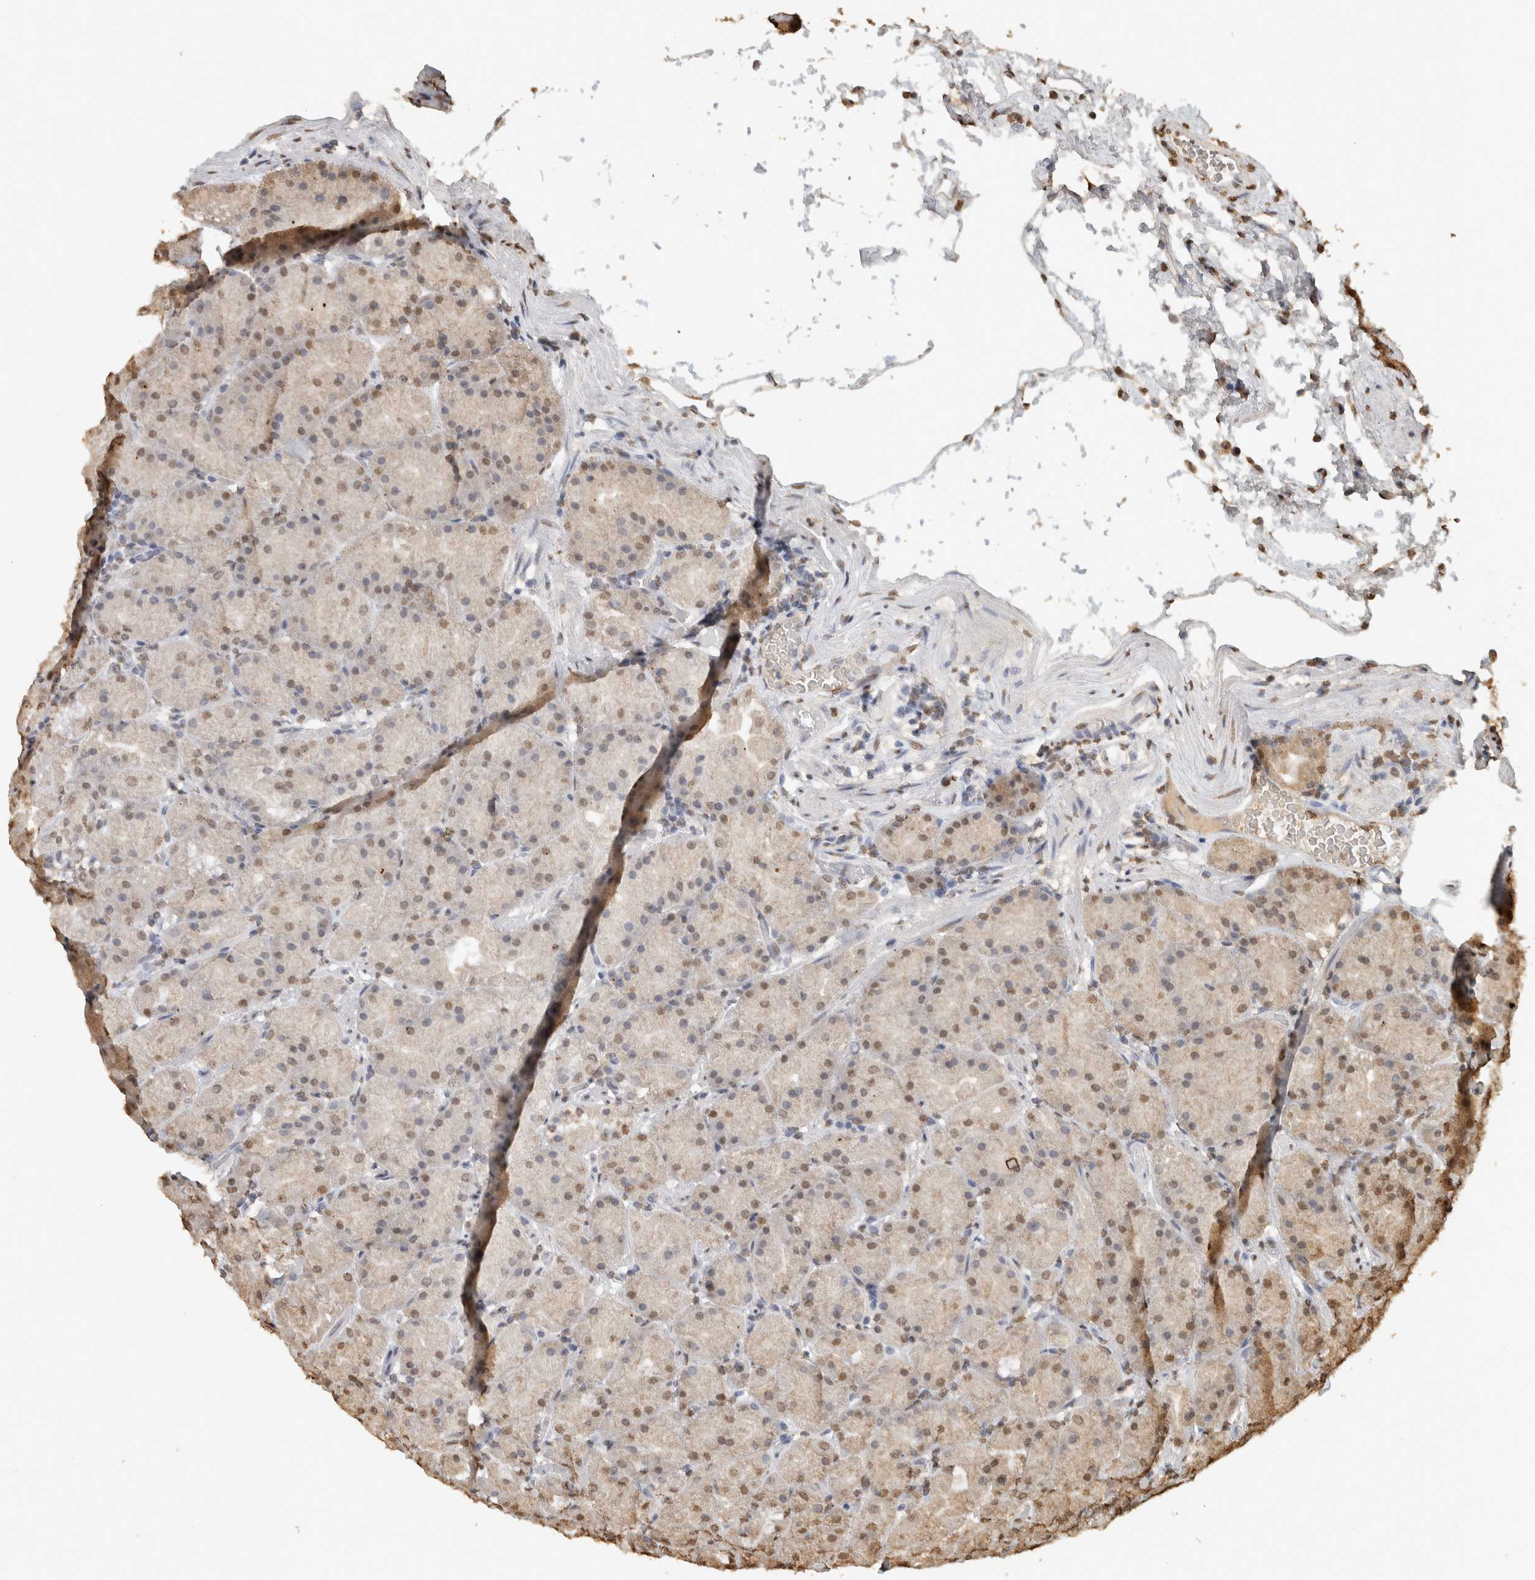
{"staining": {"intensity": "moderate", "quantity": ">75%", "location": "nuclear"}, "tissue": "stomach", "cell_type": "Glandular cells", "image_type": "normal", "snomed": [{"axis": "morphology", "description": "Normal tissue, NOS"}, {"axis": "topography", "description": "Stomach, upper"}, {"axis": "topography", "description": "Stomach"}], "caption": "Immunohistochemistry (IHC) (DAB) staining of normal stomach demonstrates moderate nuclear protein expression in approximately >75% of glandular cells.", "gene": "HAND2", "patient": {"sex": "male", "age": 48}}